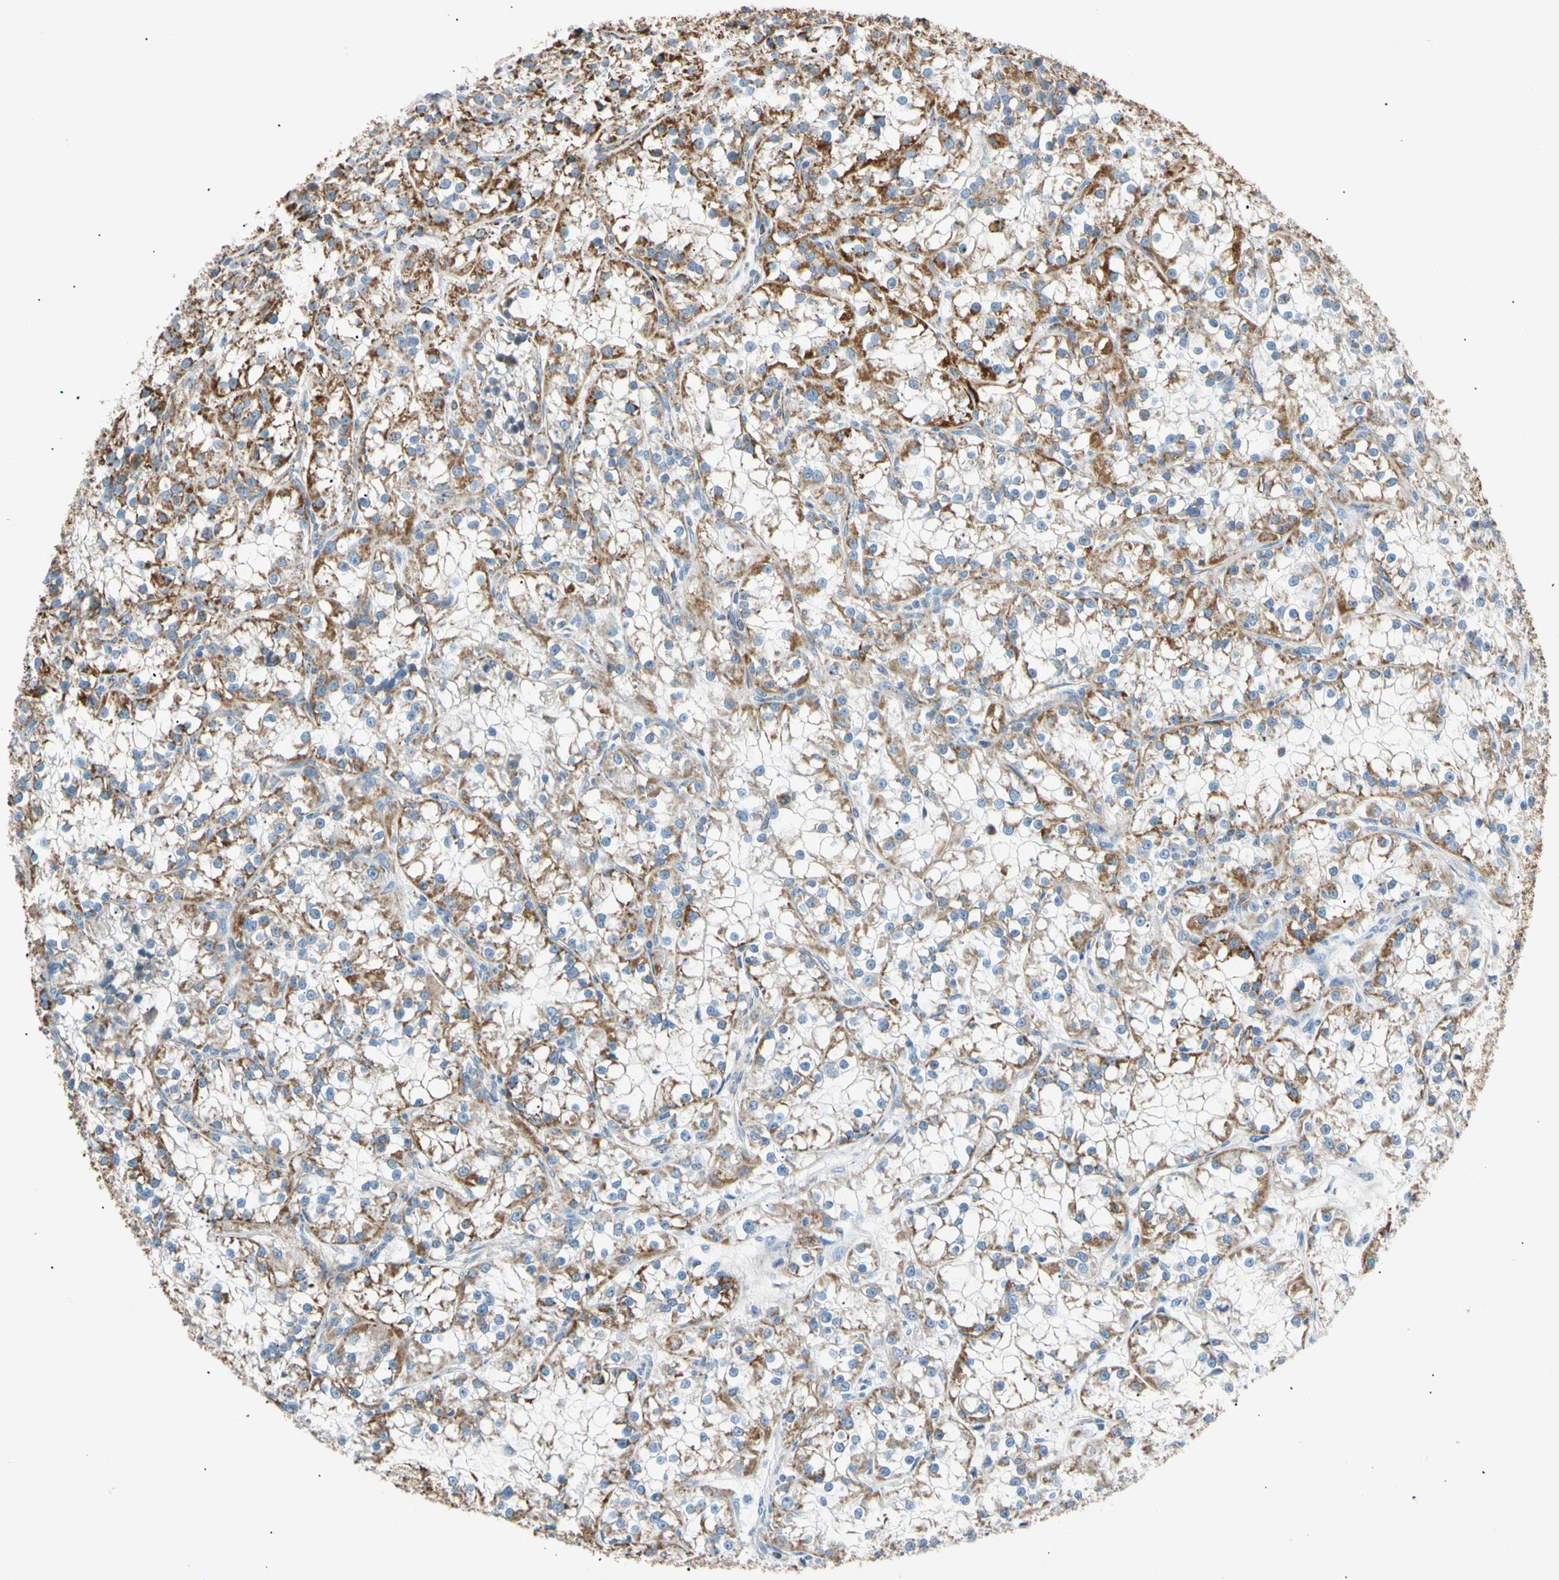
{"staining": {"intensity": "moderate", "quantity": ">75%", "location": "cytoplasmic/membranous"}, "tissue": "renal cancer", "cell_type": "Tumor cells", "image_type": "cancer", "snomed": [{"axis": "morphology", "description": "Adenocarcinoma, NOS"}, {"axis": "topography", "description": "Kidney"}], "caption": "Brown immunohistochemical staining in renal cancer shows moderate cytoplasmic/membranous expression in about >75% of tumor cells.", "gene": "ACAT1", "patient": {"sex": "female", "age": 52}}